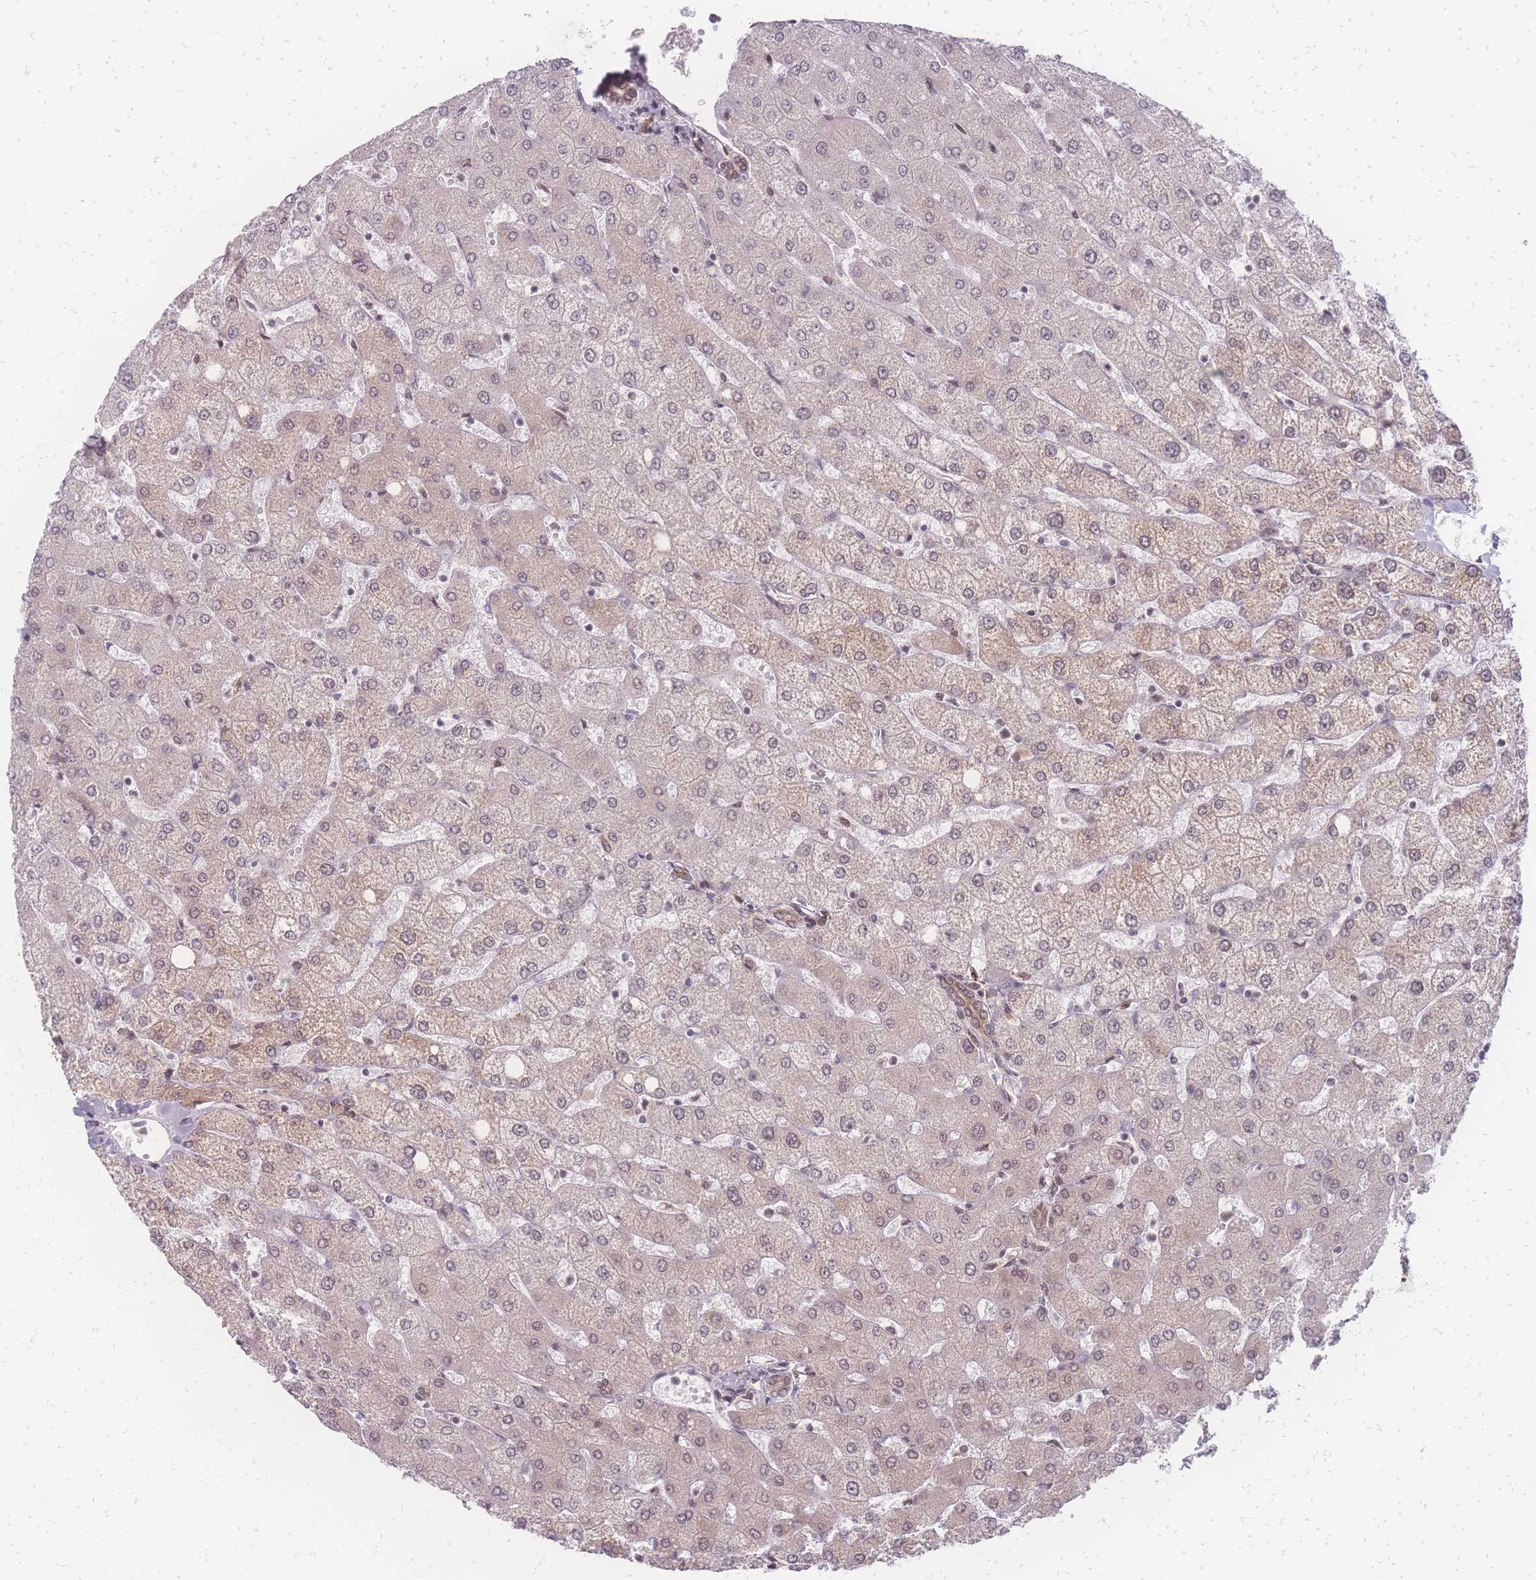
{"staining": {"intensity": "moderate", "quantity": ">75%", "location": "cytoplasmic/membranous,nuclear"}, "tissue": "liver", "cell_type": "Cholangiocytes", "image_type": "normal", "snomed": [{"axis": "morphology", "description": "Normal tissue, NOS"}, {"axis": "topography", "description": "Liver"}], "caption": "This histopathology image reveals benign liver stained with IHC to label a protein in brown. The cytoplasmic/membranous,nuclear of cholangiocytes show moderate positivity for the protein. Nuclei are counter-stained blue.", "gene": "ZC3H13", "patient": {"sex": "female", "age": 54}}